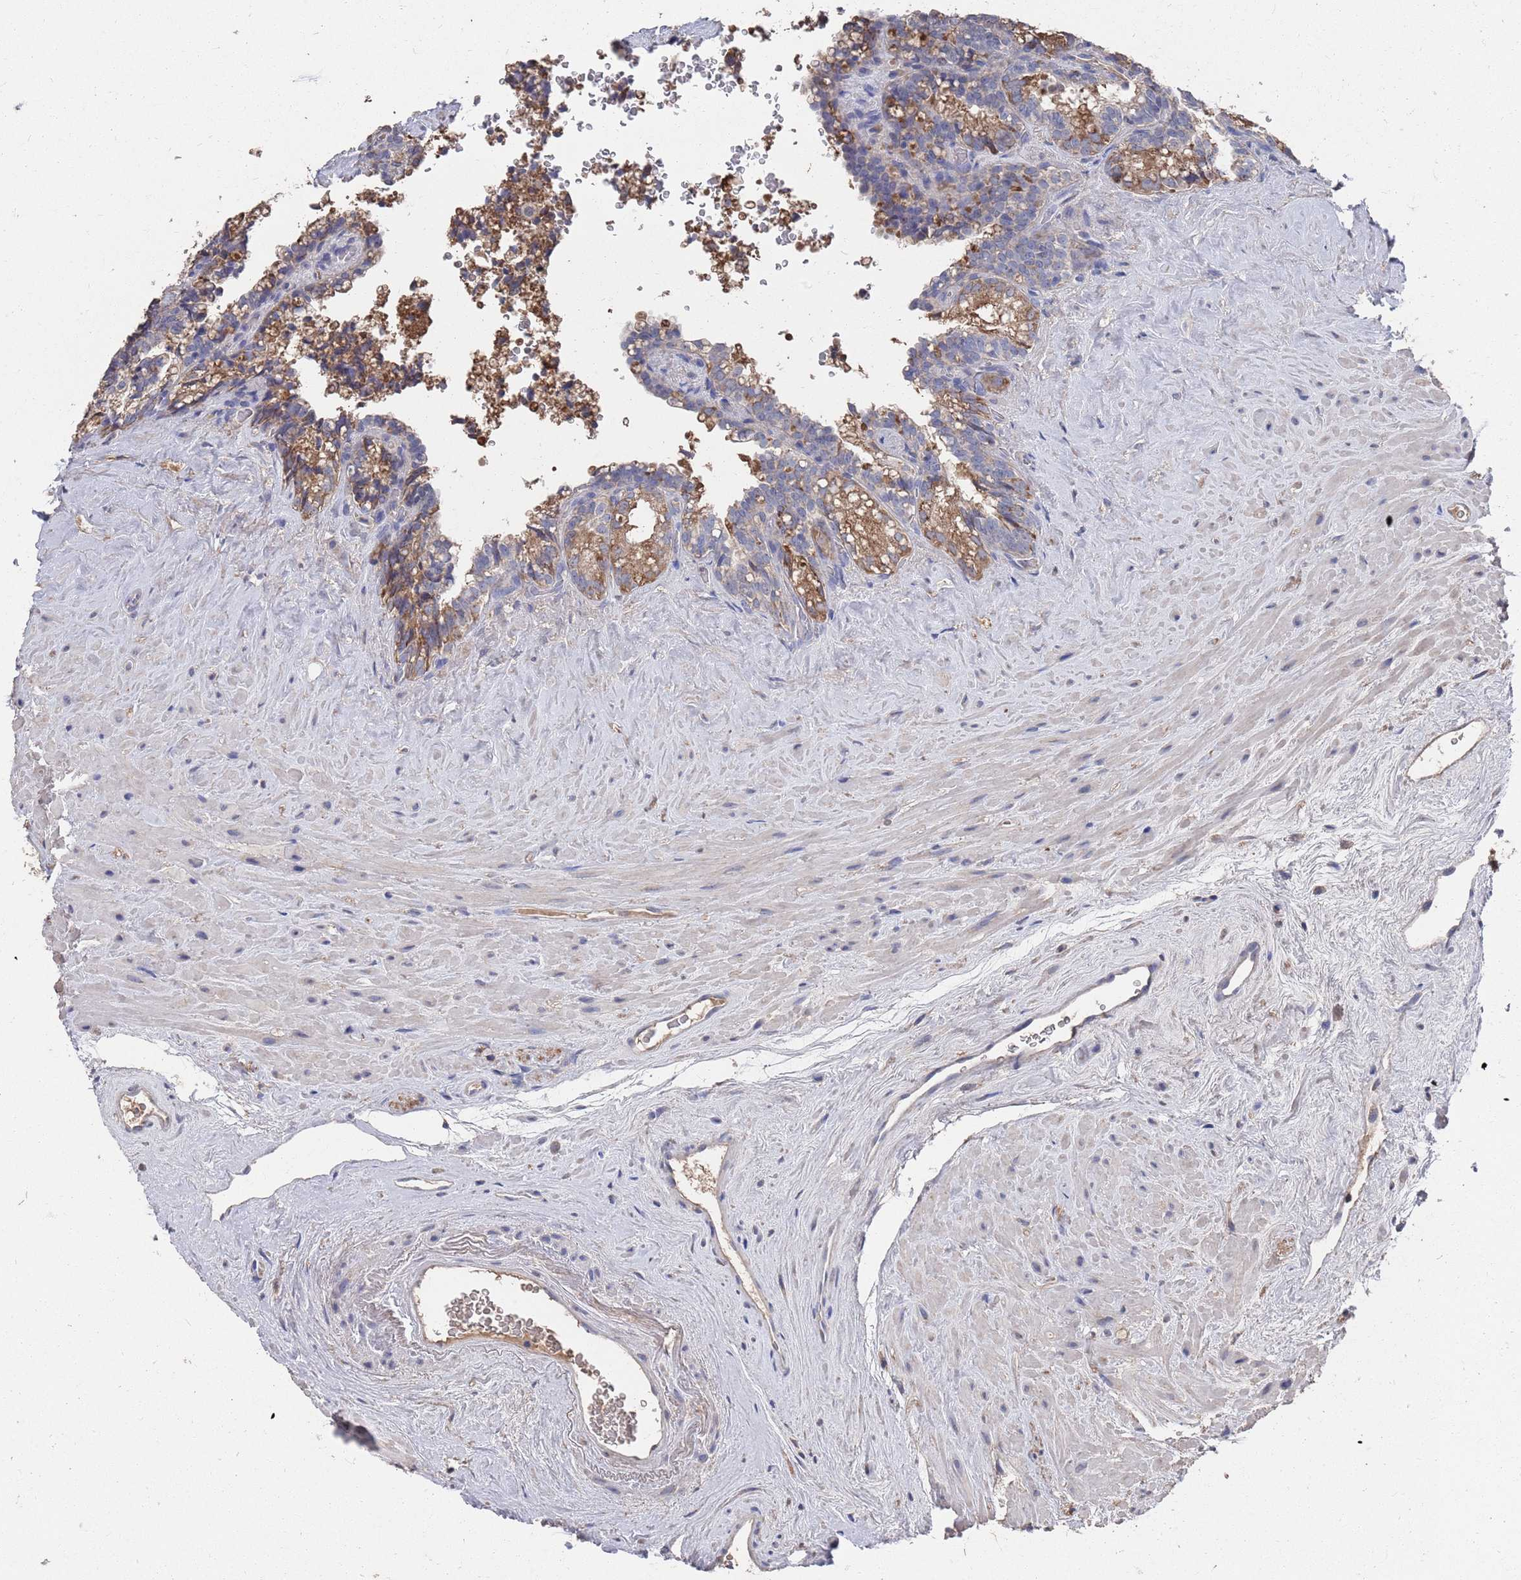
{"staining": {"intensity": "moderate", "quantity": ">75%", "location": "cytoplasmic/membranous"}, "tissue": "seminal vesicle", "cell_type": "Glandular cells", "image_type": "normal", "snomed": [{"axis": "morphology", "description": "Normal tissue, NOS"}, {"axis": "topography", "description": "Prostate"}, {"axis": "topography", "description": "Seminal veicle"}], "caption": "Immunohistochemistry (IHC) staining of unremarkable seminal vesicle, which demonstrates medium levels of moderate cytoplasmic/membranous positivity in about >75% of glandular cells indicating moderate cytoplasmic/membranous protein staining. The staining was performed using DAB (3,3'-diaminobenzidine) (brown) for protein detection and nuclei were counterstained in hematoxylin (blue).", "gene": "BTBD18", "patient": {"sex": "male", "age": 79}}